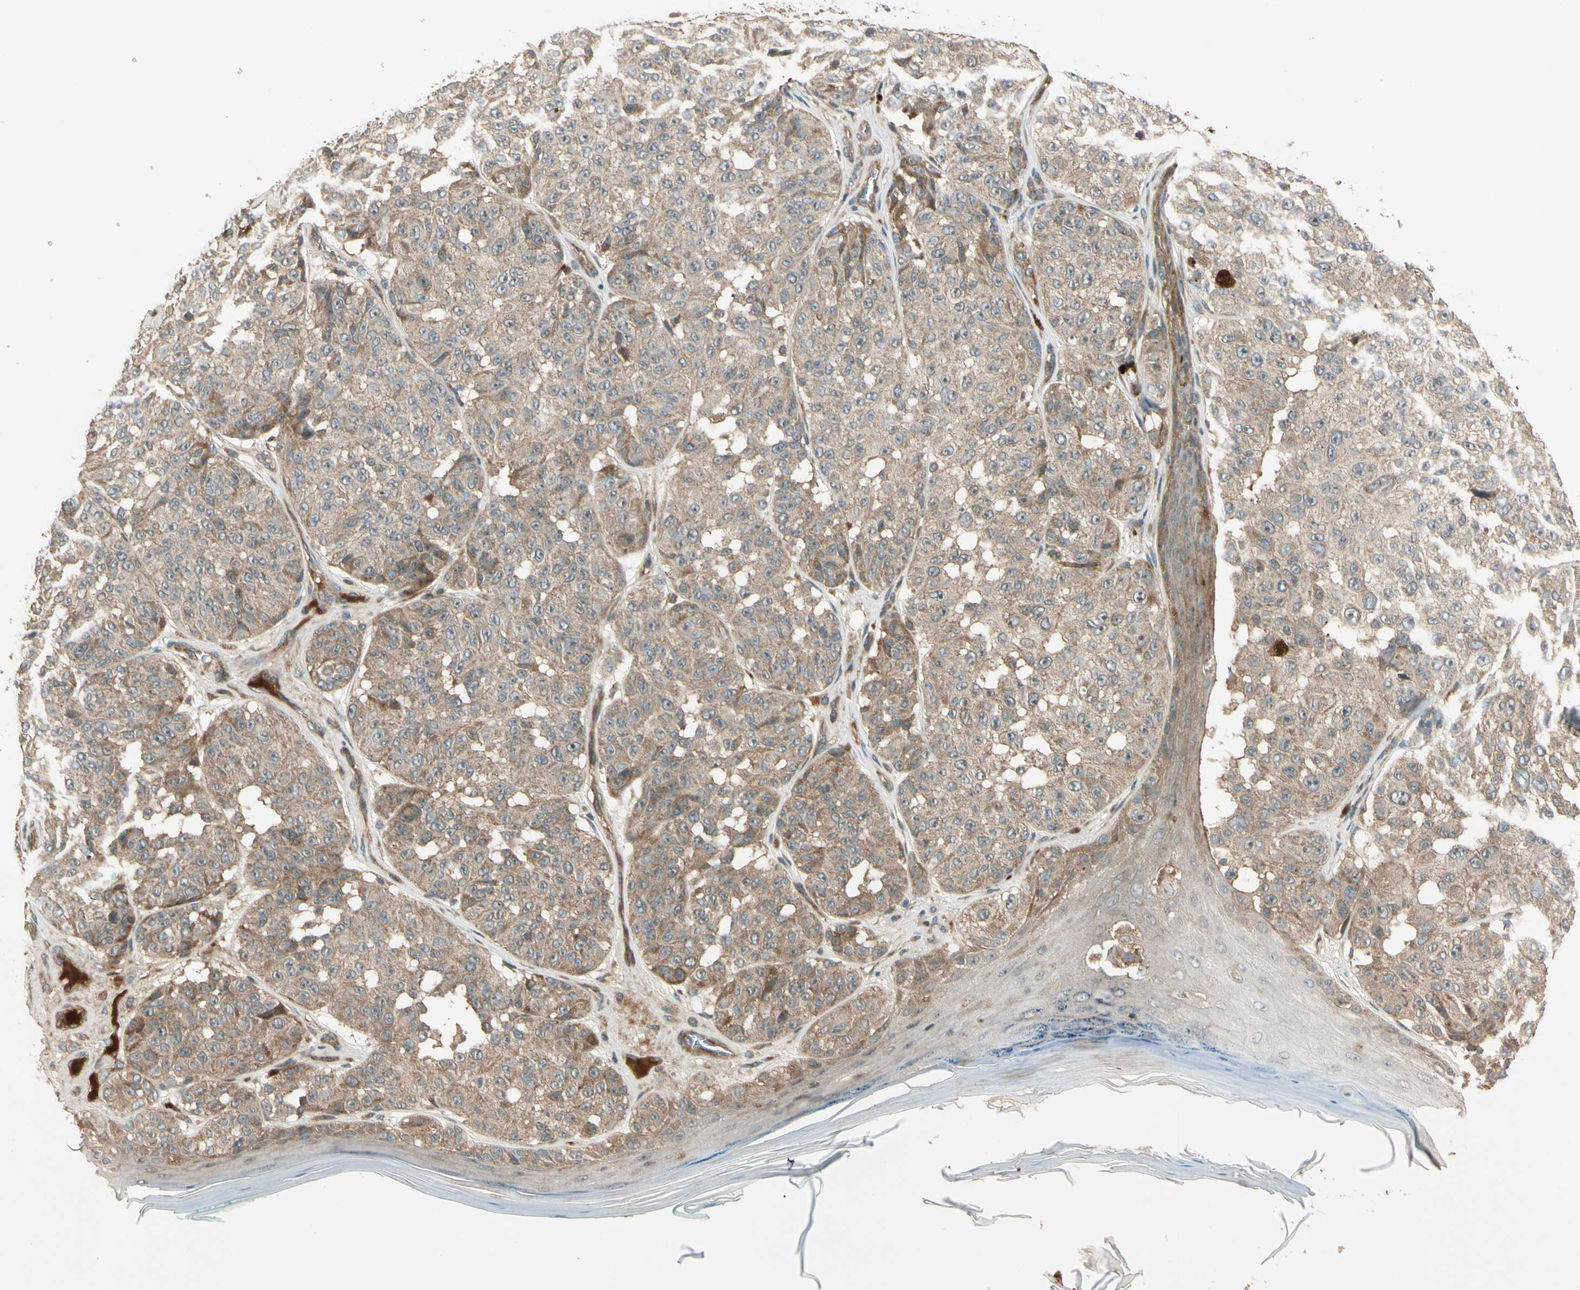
{"staining": {"intensity": "weak", "quantity": ">75%", "location": "cytoplasmic/membranous"}, "tissue": "melanoma", "cell_type": "Tumor cells", "image_type": "cancer", "snomed": [{"axis": "morphology", "description": "Malignant melanoma, NOS"}, {"axis": "topography", "description": "Skin"}], "caption": "Brown immunohistochemical staining in human melanoma displays weak cytoplasmic/membranous positivity in about >75% of tumor cells.", "gene": "ACVR1C", "patient": {"sex": "female", "age": 46}}